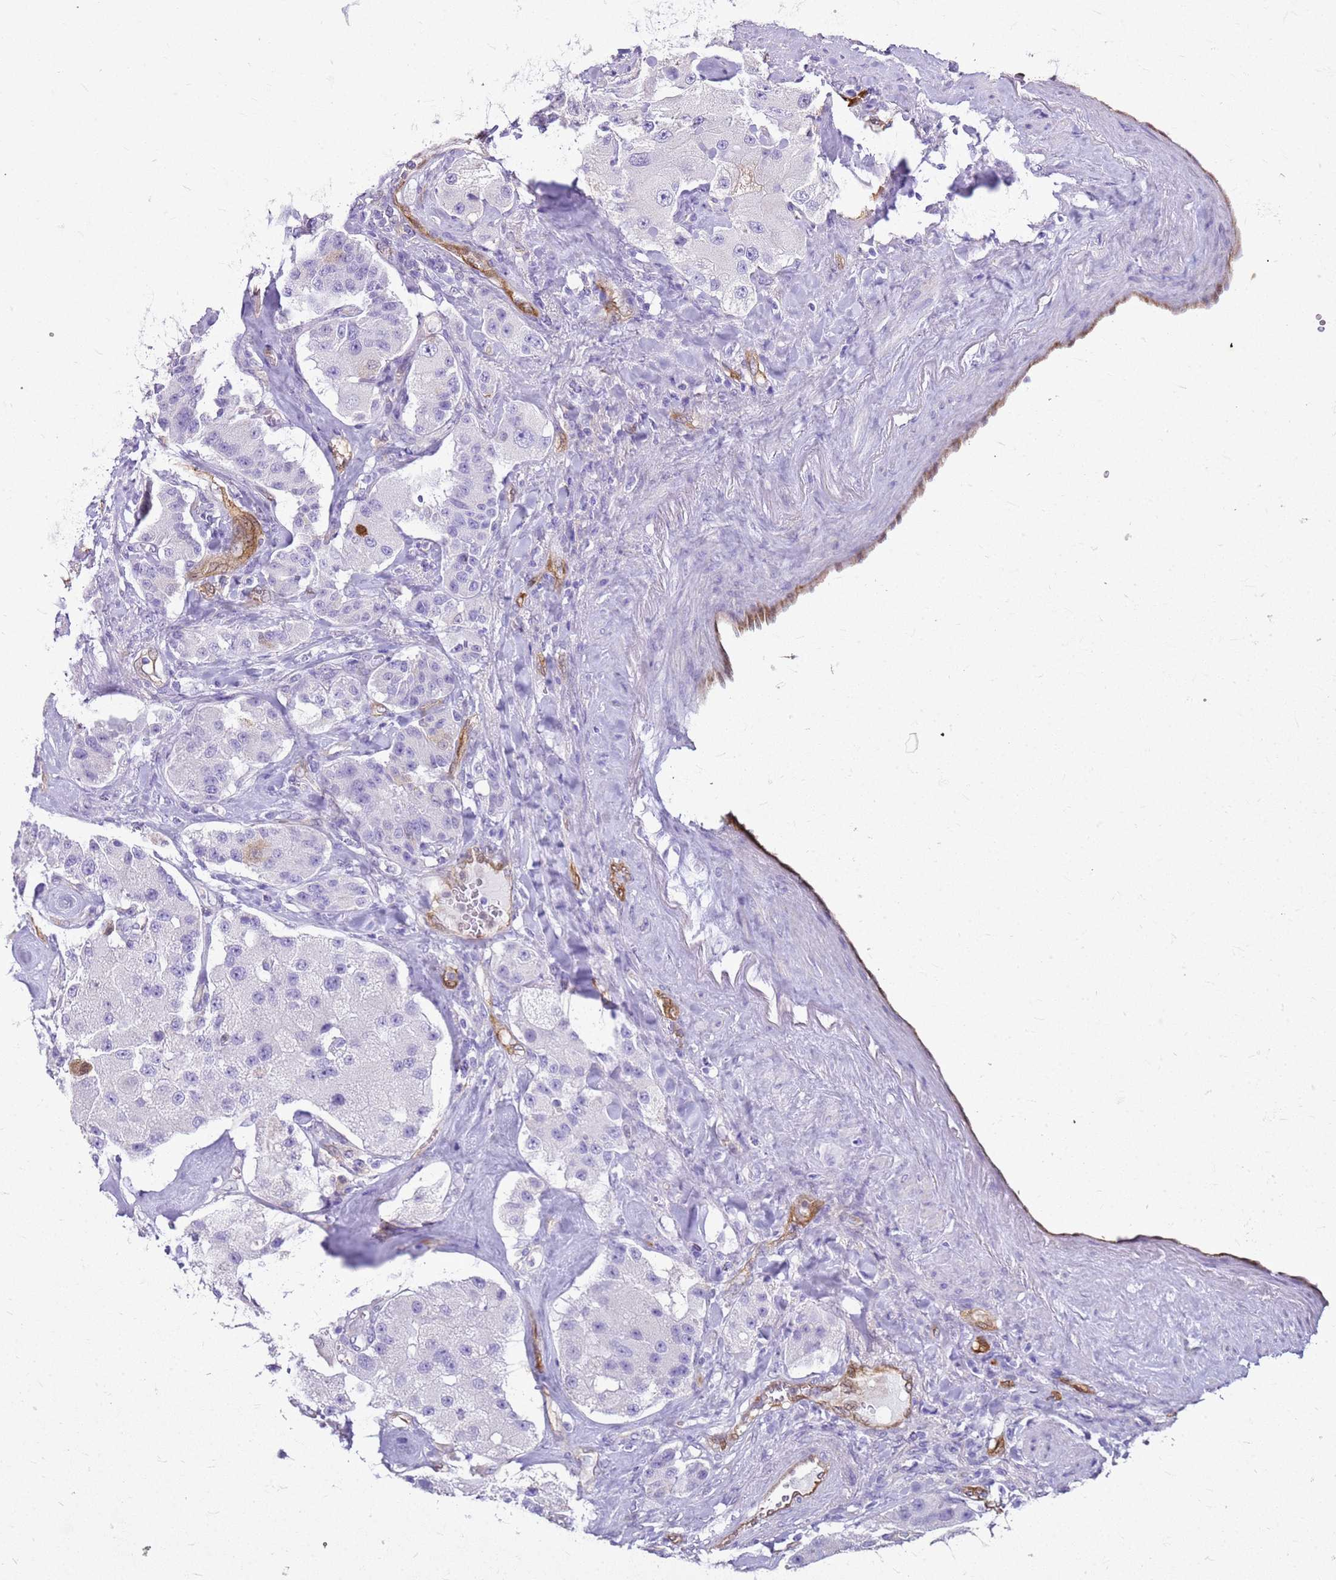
{"staining": {"intensity": "negative", "quantity": "none", "location": "none"}, "tissue": "carcinoid", "cell_type": "Tumor cells", "image_type": "cancer", "snomed": [{"axis": "morphology", "description": "Carcinoid, malignant, NOS"}, {"axis": "topography", "description": "Pancreas"}], "caption": "Immunohistochemistry image of neoplastic tissue: human carcinoid stained with DAB (3,3'-diaminobenzidine) shows no significant protein positivity in tumor cells. (Stains: DAB immunohistochemistry with hematoxylin counter stain, Microscopy: brightfield microscopy at high magnification).", "gene": "SULT1E1", "patient": {"sex": "male", "age": 41}}